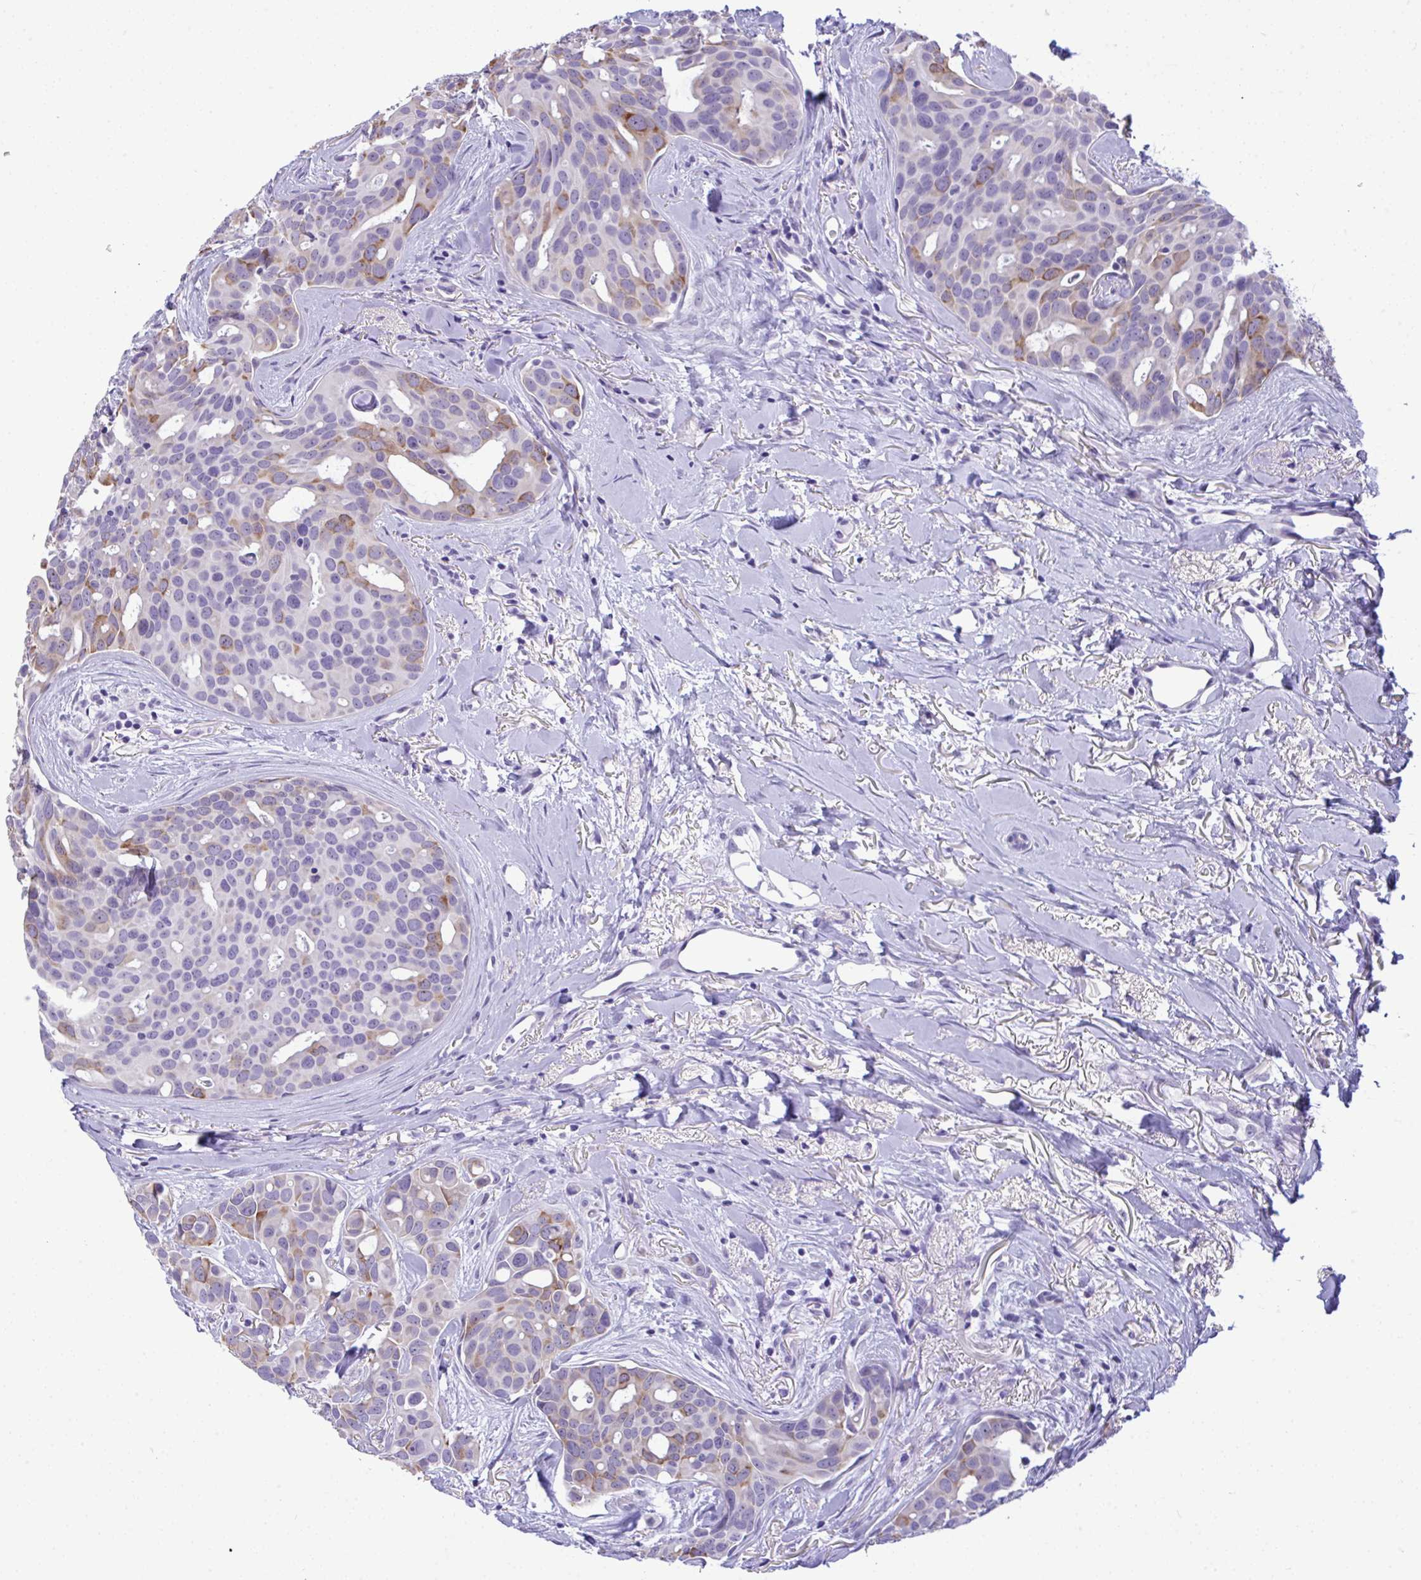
{"staining": {"intensity": "moderate", "quantity": "<25%", "location": "cytoplasmic/membranous"}, "tissue": "breast cancer", "cell_type": "Tumor cells", "image_type": "cancer", "snomed": [{"axis": "morphology", "description": "Duct carcinoma"}, {"axis": "topography", "description": "Breast"}], "caption": "Immunohistochemistry (IHC) (DAB (3,3'-diaminobenzidine)) staining of breast cancer (infiltrating ductal carcinoma) displays moderate cytoplasmic/membranous protein staining in approximately <25% of tumor cells.", "gene": "YBX2", "patient": {"sex": "female", "age": 54}}